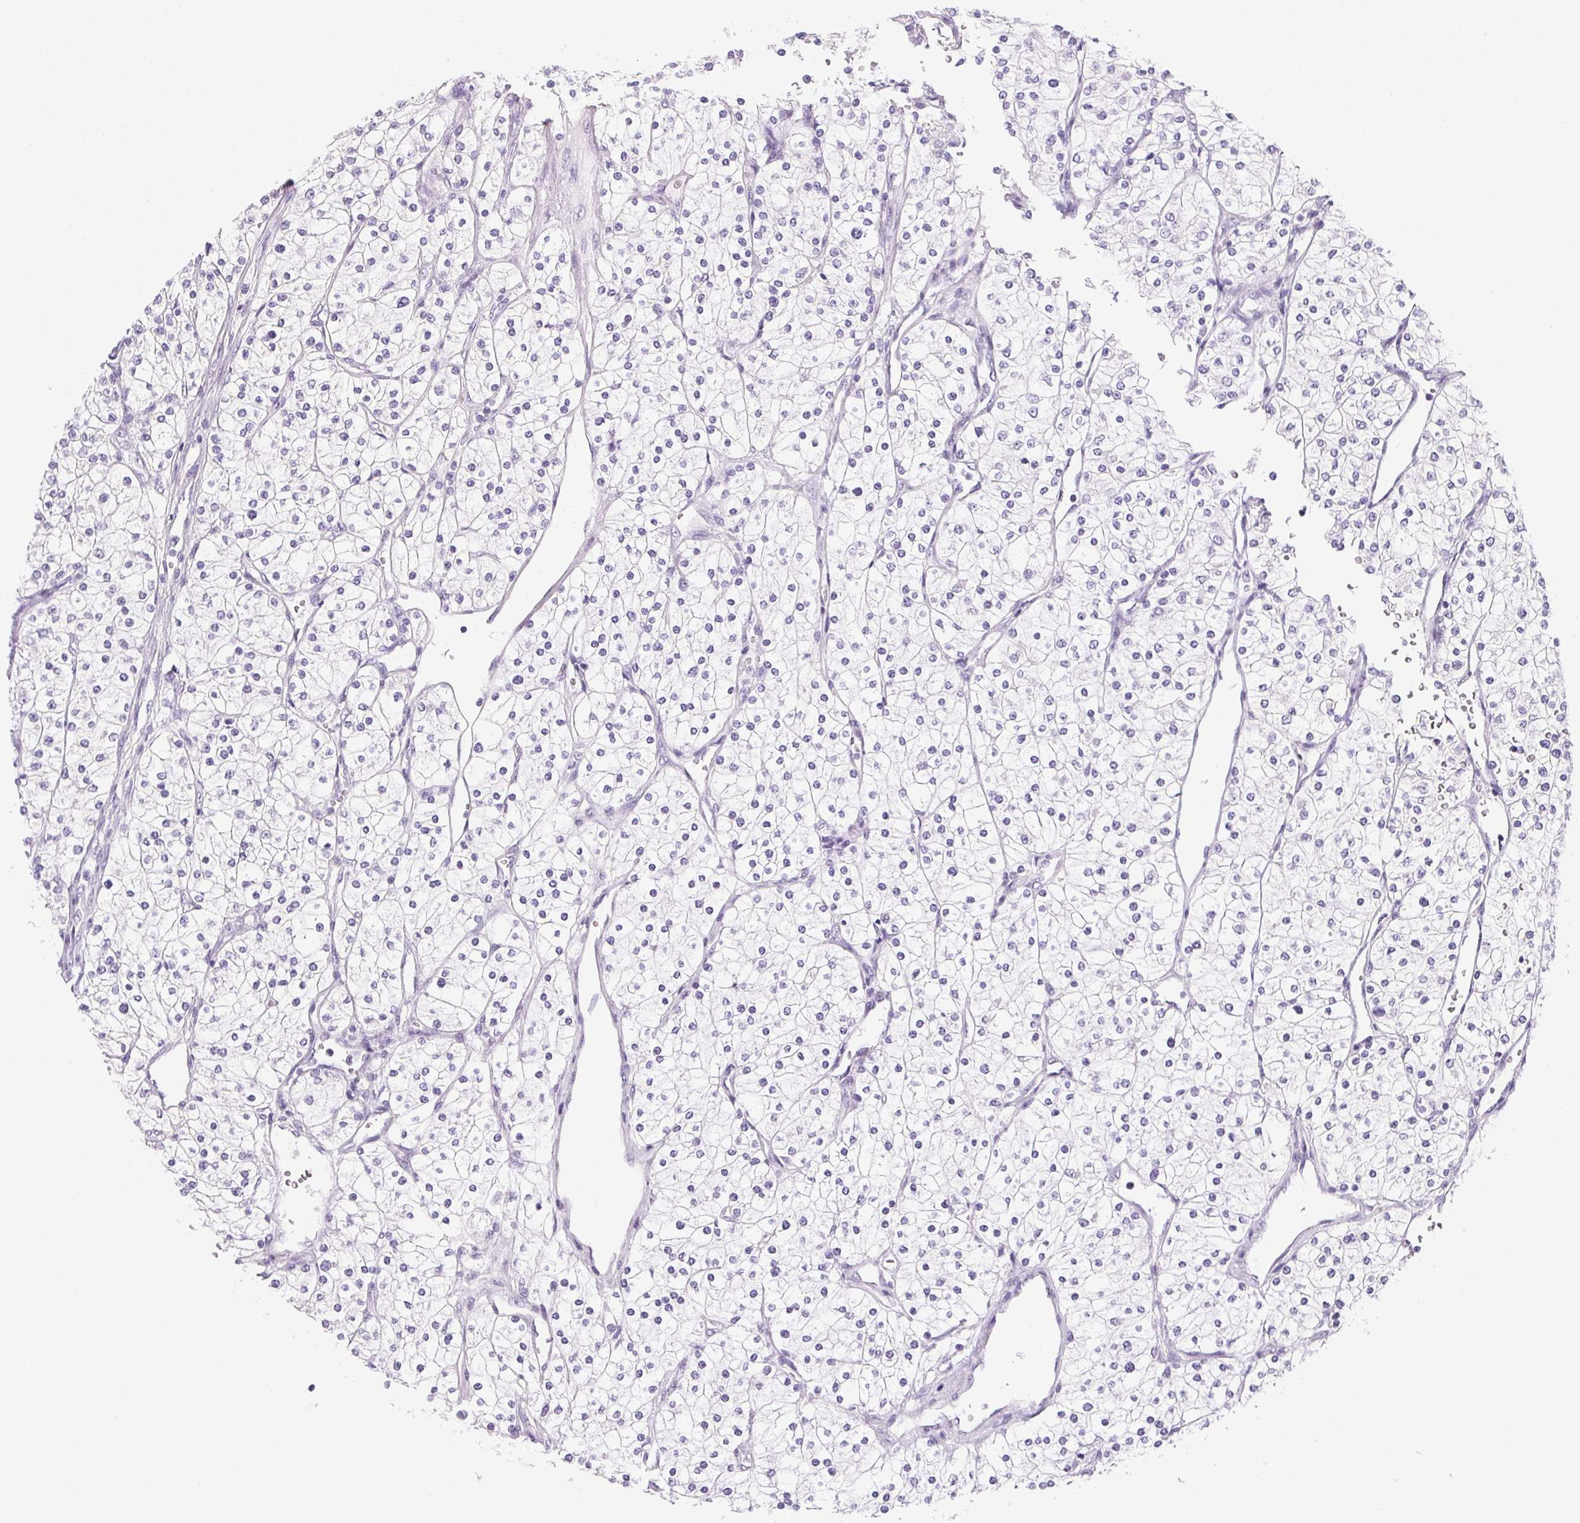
{"staining": {"intensity": "negative", "quantity": "none", "location": "none"}, "tissue": "renal cancer", "cell_type": "Tumor cells", "image_type": "cancer", "snomed": [{"axis": "morphology", "description": "Adenocarcinoma, NOS"}, {"axis": "topography", "description": "Kidney"}], "caption": "Renal cancer stained for a protein using IHC reveals no expression tumor cells.", "gene": "PRSS3", "patient": {"sex": "male", "age": 80}}